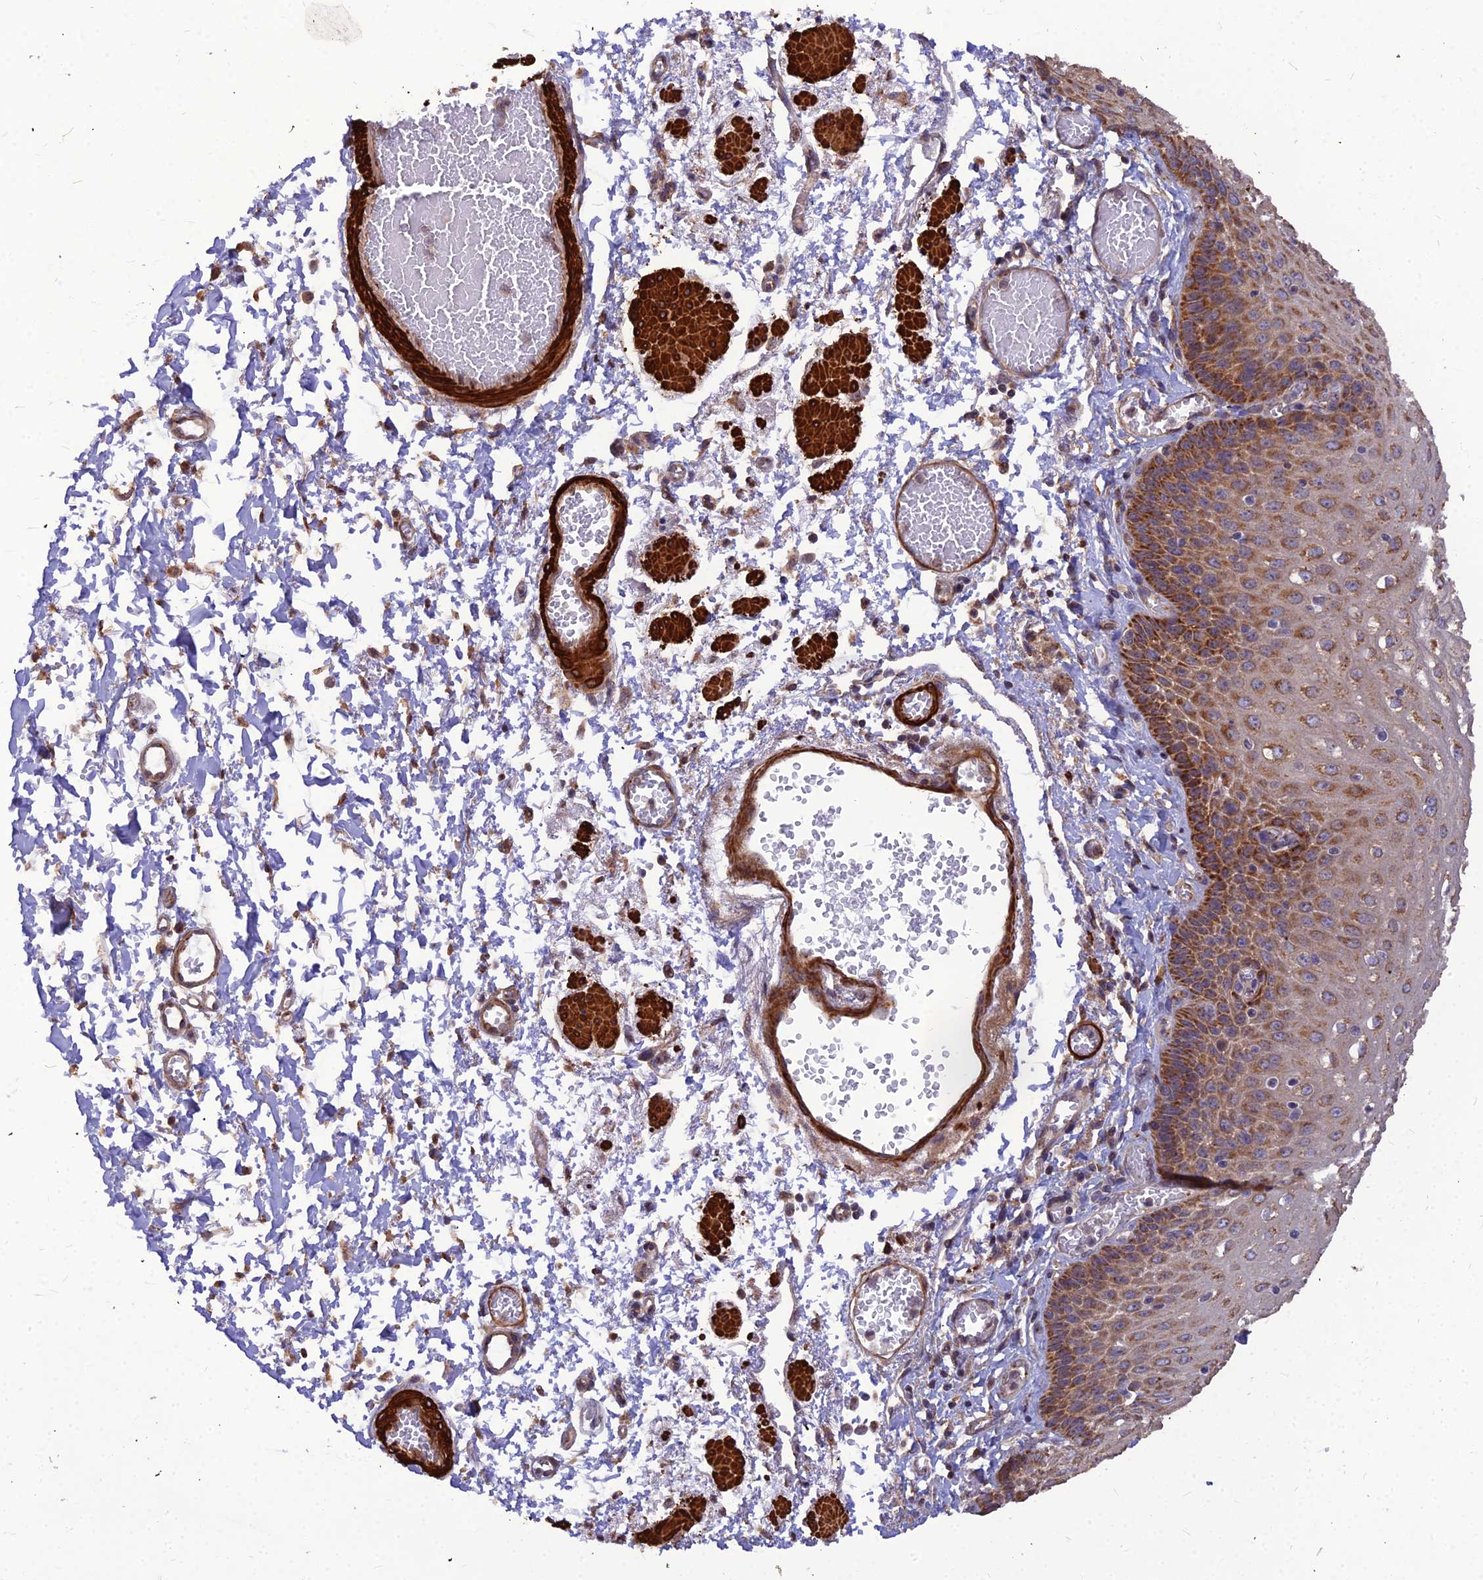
{"staining": {"intensity": "moderate", "quantity": ">75%", "location": "cytoplasmic/membranous"}, "tissue": "esophagus", "cell_type": "Squamous epithelial cells", "image_type": "normal", "snomed": [{"axis": "morphology", "description": "Normal tissue, NOS"}, {"axis": "topography", "description": "Esophagus"}], "caption": "Protein analysis of unremarkable esophagus displays moderate cytoplasmic/membranous staining in approximately >75% of squamous epithelial cells. Immunohistochemistry (ihc) stains the protein in brown and the nuclei are stained blue.", "gene": "LEKR1", "patient": {"sex": "male", "age": 81}}